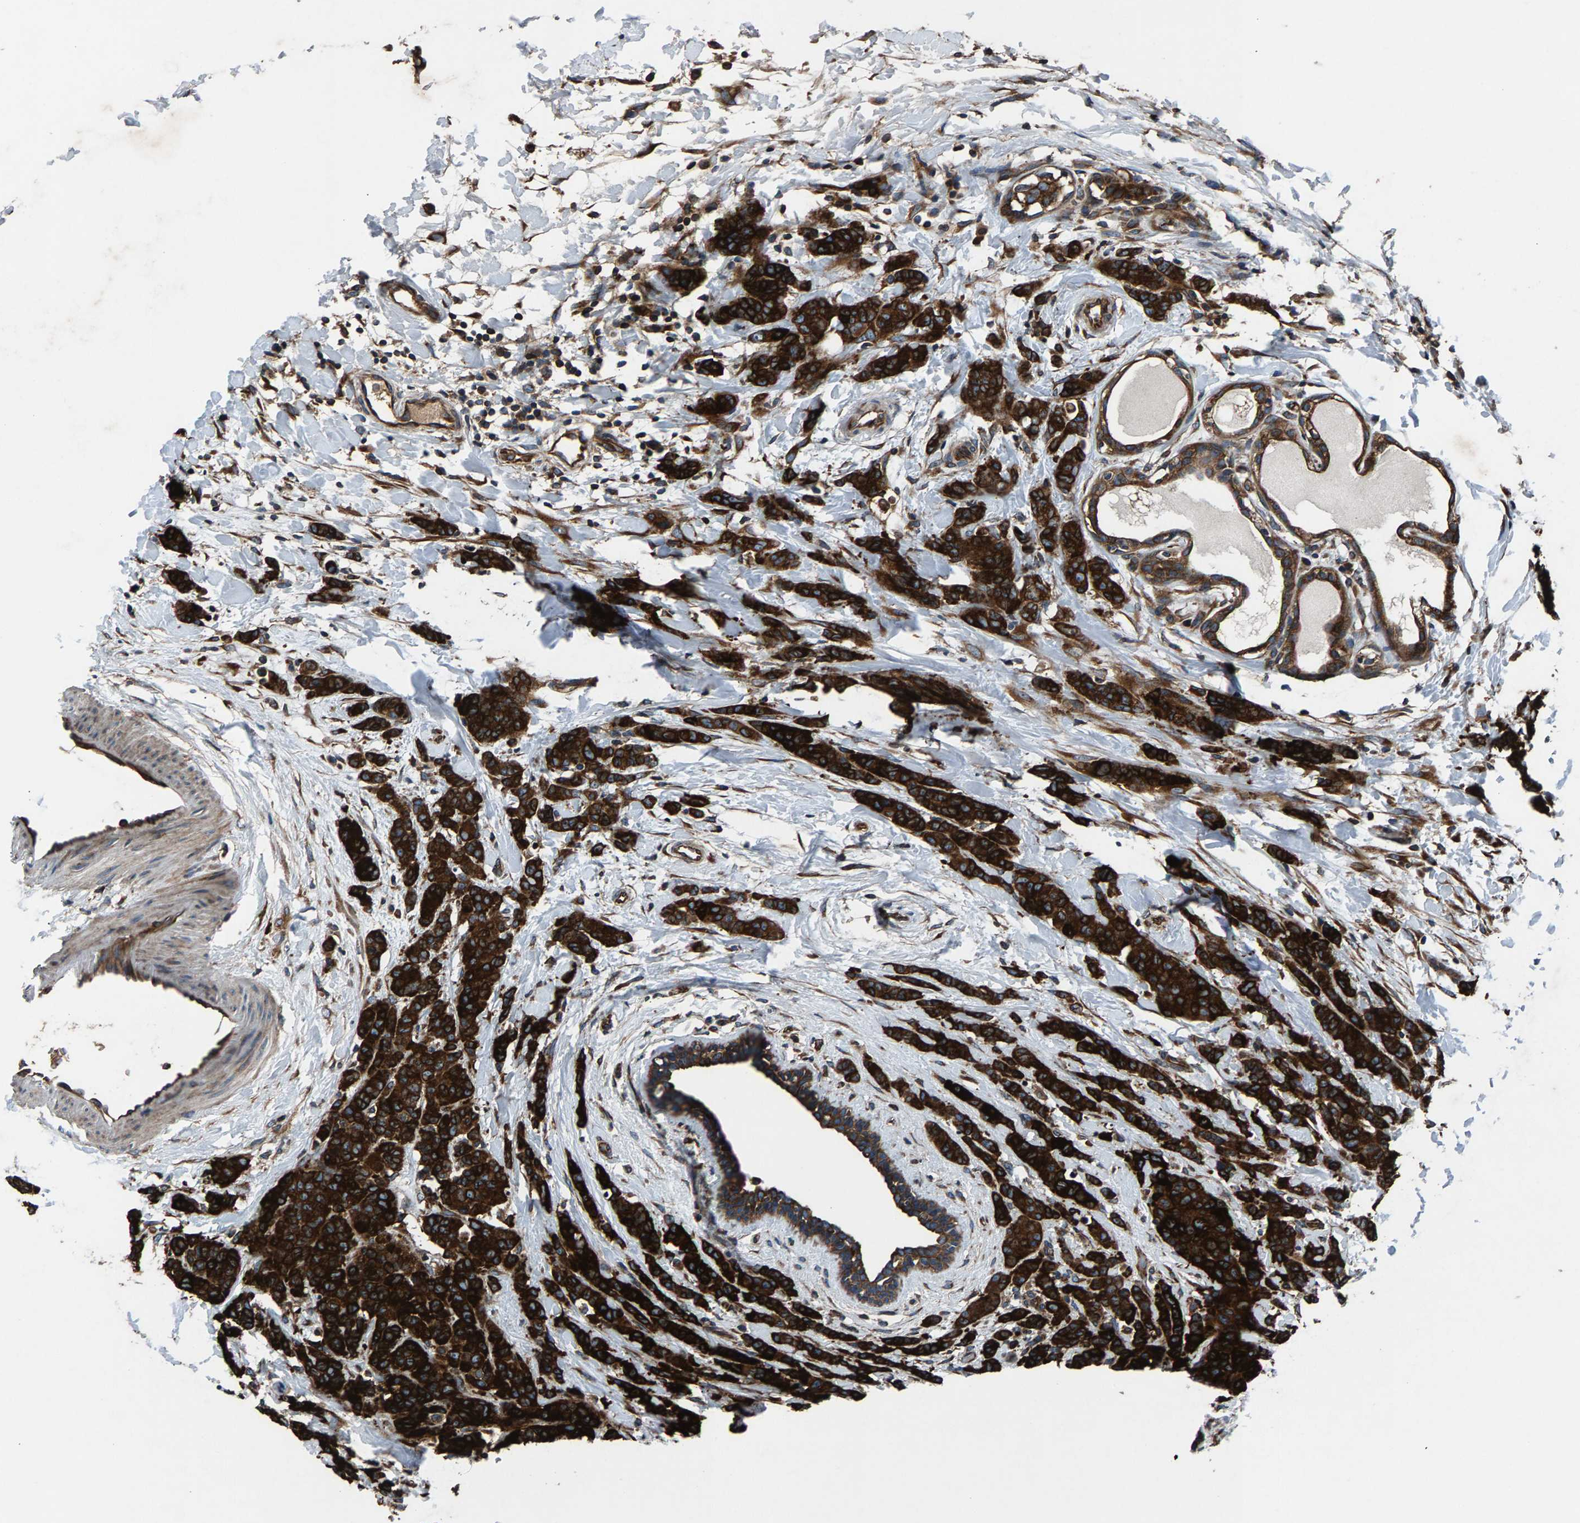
{"staining": {"intensity": "strong", "quantity": ">75%", "location": "cytoplasmic/membranous"}, "tissue": "breast cancer", "cell_type": "Tumor cells", "image_type": "cancer", "snomed": [{"axis": "morphology", "description": "Normal tissue, NOS"}, {"axis": "morphology", "description": "Duct carcinoma"}, {"axis": "topography", "description": "Breast"}], "caption": "Strong cytoplasmic/membranous staining is appreciated in about >75% of tumor cells in breast cancer (invasive ductal carcinoma).", "gene": "LPCAT1", "patient": {"sex": "female", "age": 40}}